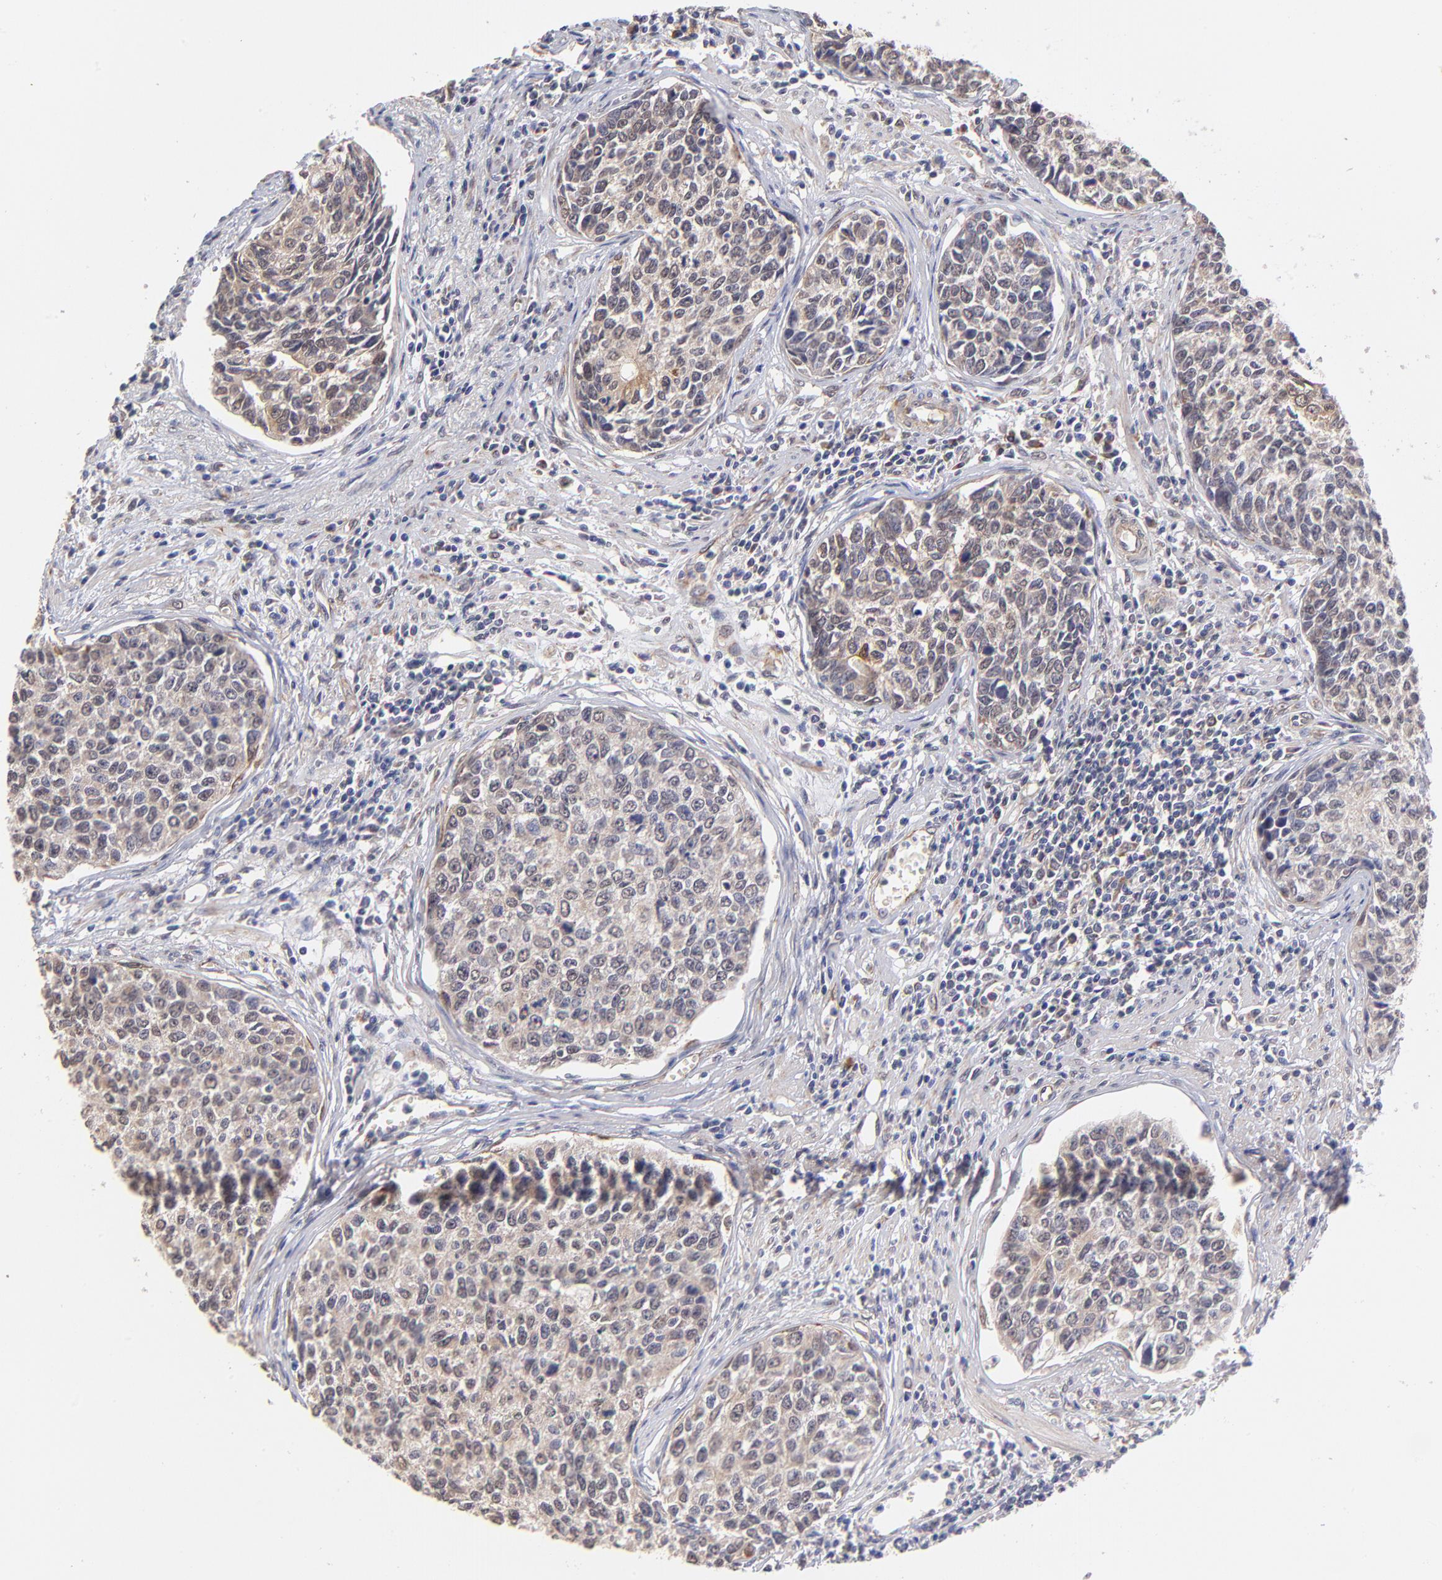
{"staining": {"intensity": "moderate", "quantity": ">75%", "location": "cytoplasmic/membranous"}, "tissue": "urothelial cancer", "cell_type": "Tumor cells", "image_type": "cancer", "snomed": [{"axis": "morphology", "description": "Urothelial carcinoma, High grade"}, {"axis": "topography", "description": "Urinary bladder"}], "caption": "Urothelial carcinoma (high-grade) stained for a protein (brown) reveals moderate cytoplasmic/membranous positive staining in about >75% of tumor cells.", "gene": "UBE2H", "patient": {"sex": "male", "age": 81}}